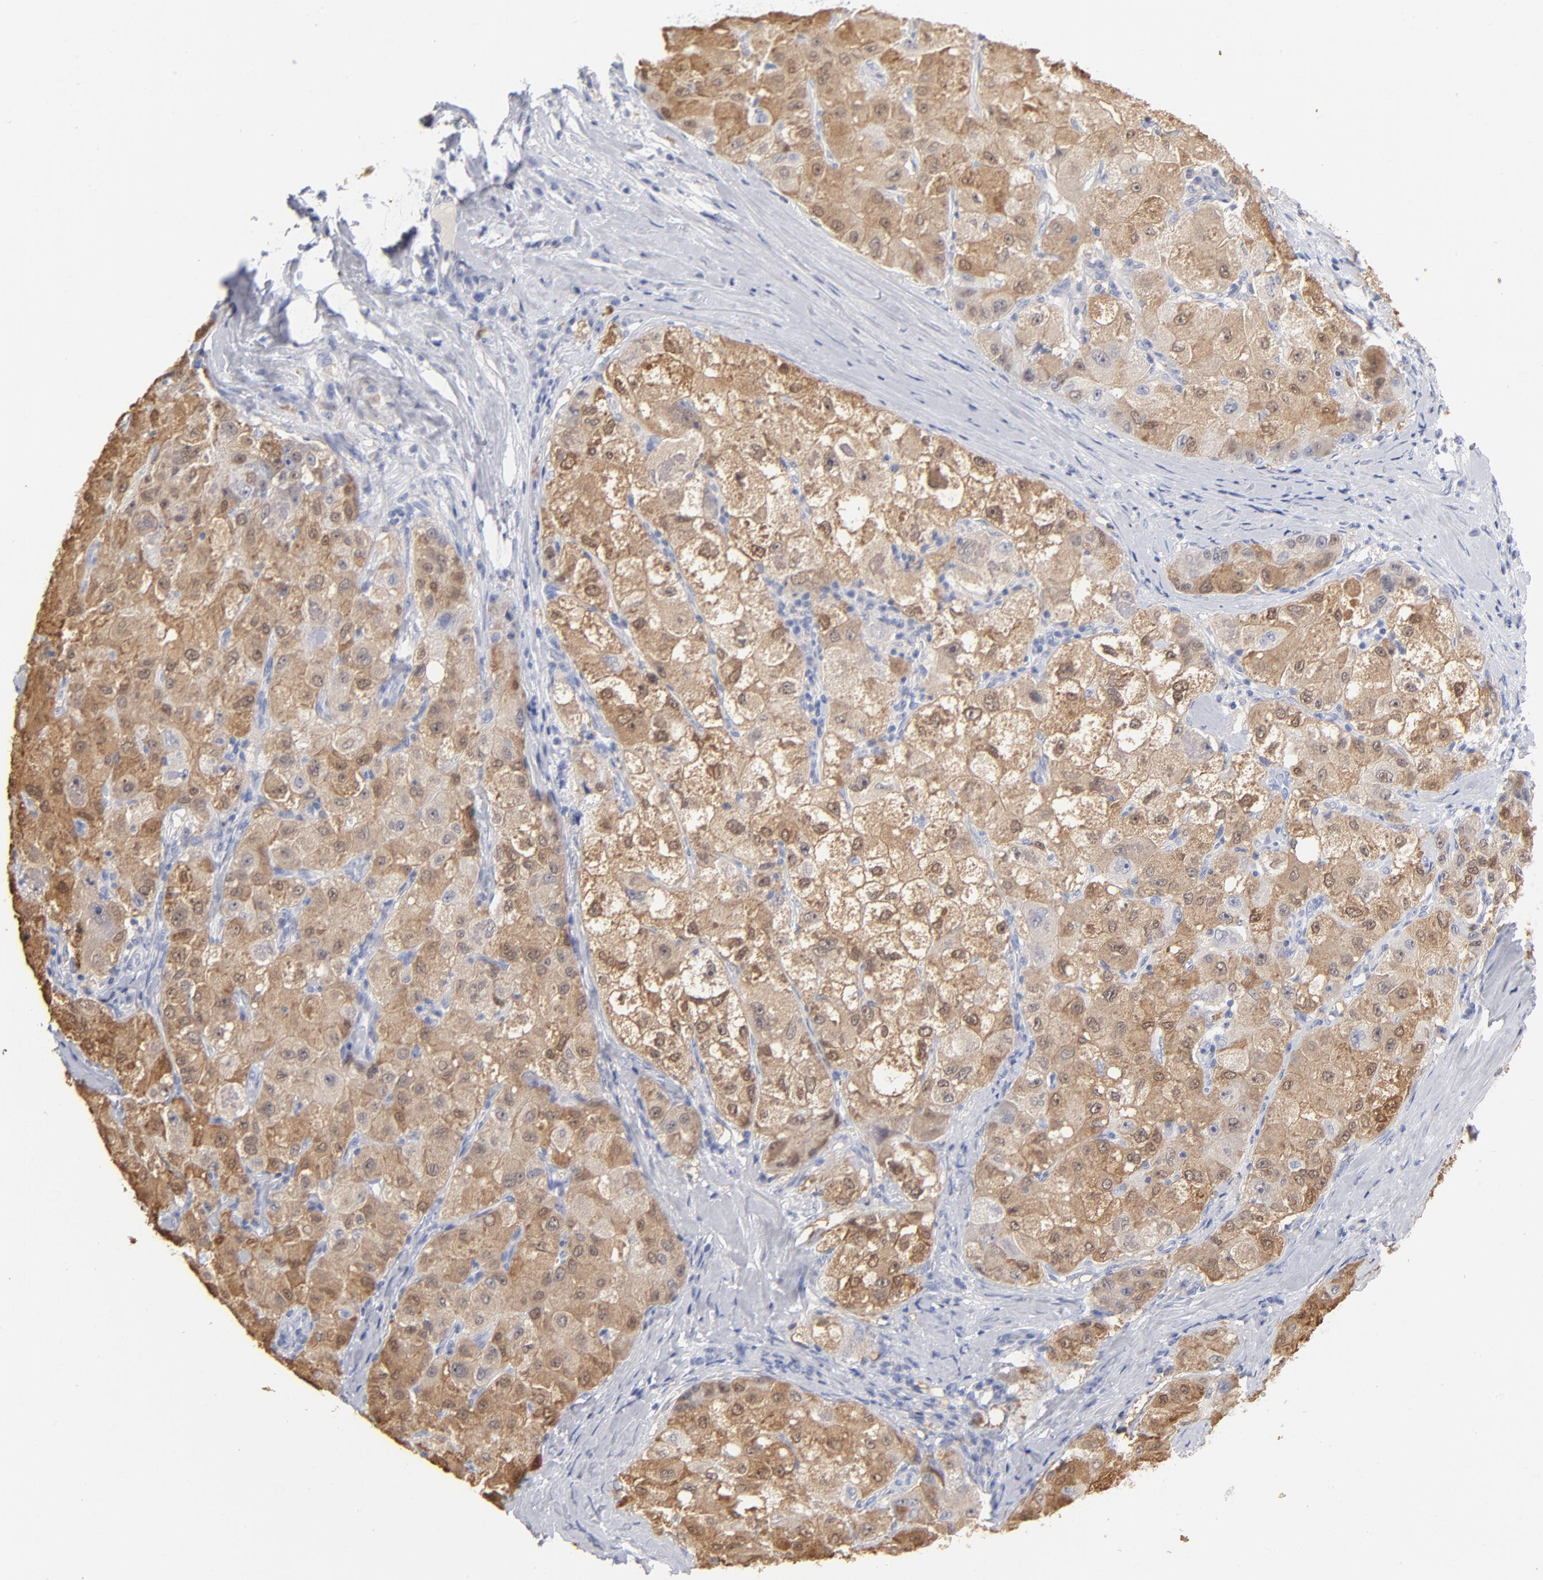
{"staining": {"intensity": "strong", "quantity": ">75%", "location": "cytoplasmic/membranous,nuclear"}, "tissue": "liver cancer", "cell_type": "Tumor cells", "image_type": "cancer", "snomed": [{"axis": "morphology", "description": "Carcinoma, Hepatocellular, NOS"}, {"axis": "topography", "description": "Liver"}], "caption": "Liver cancer (hepatocellular carcinoma) was stained to show a protein in brown. There is high levels of strong cytoplasmic/membranous and nuclear expression in about >75% of tumor cells.", "gene": "ARG1", "patient": {"sex": "male", "age": 80}}